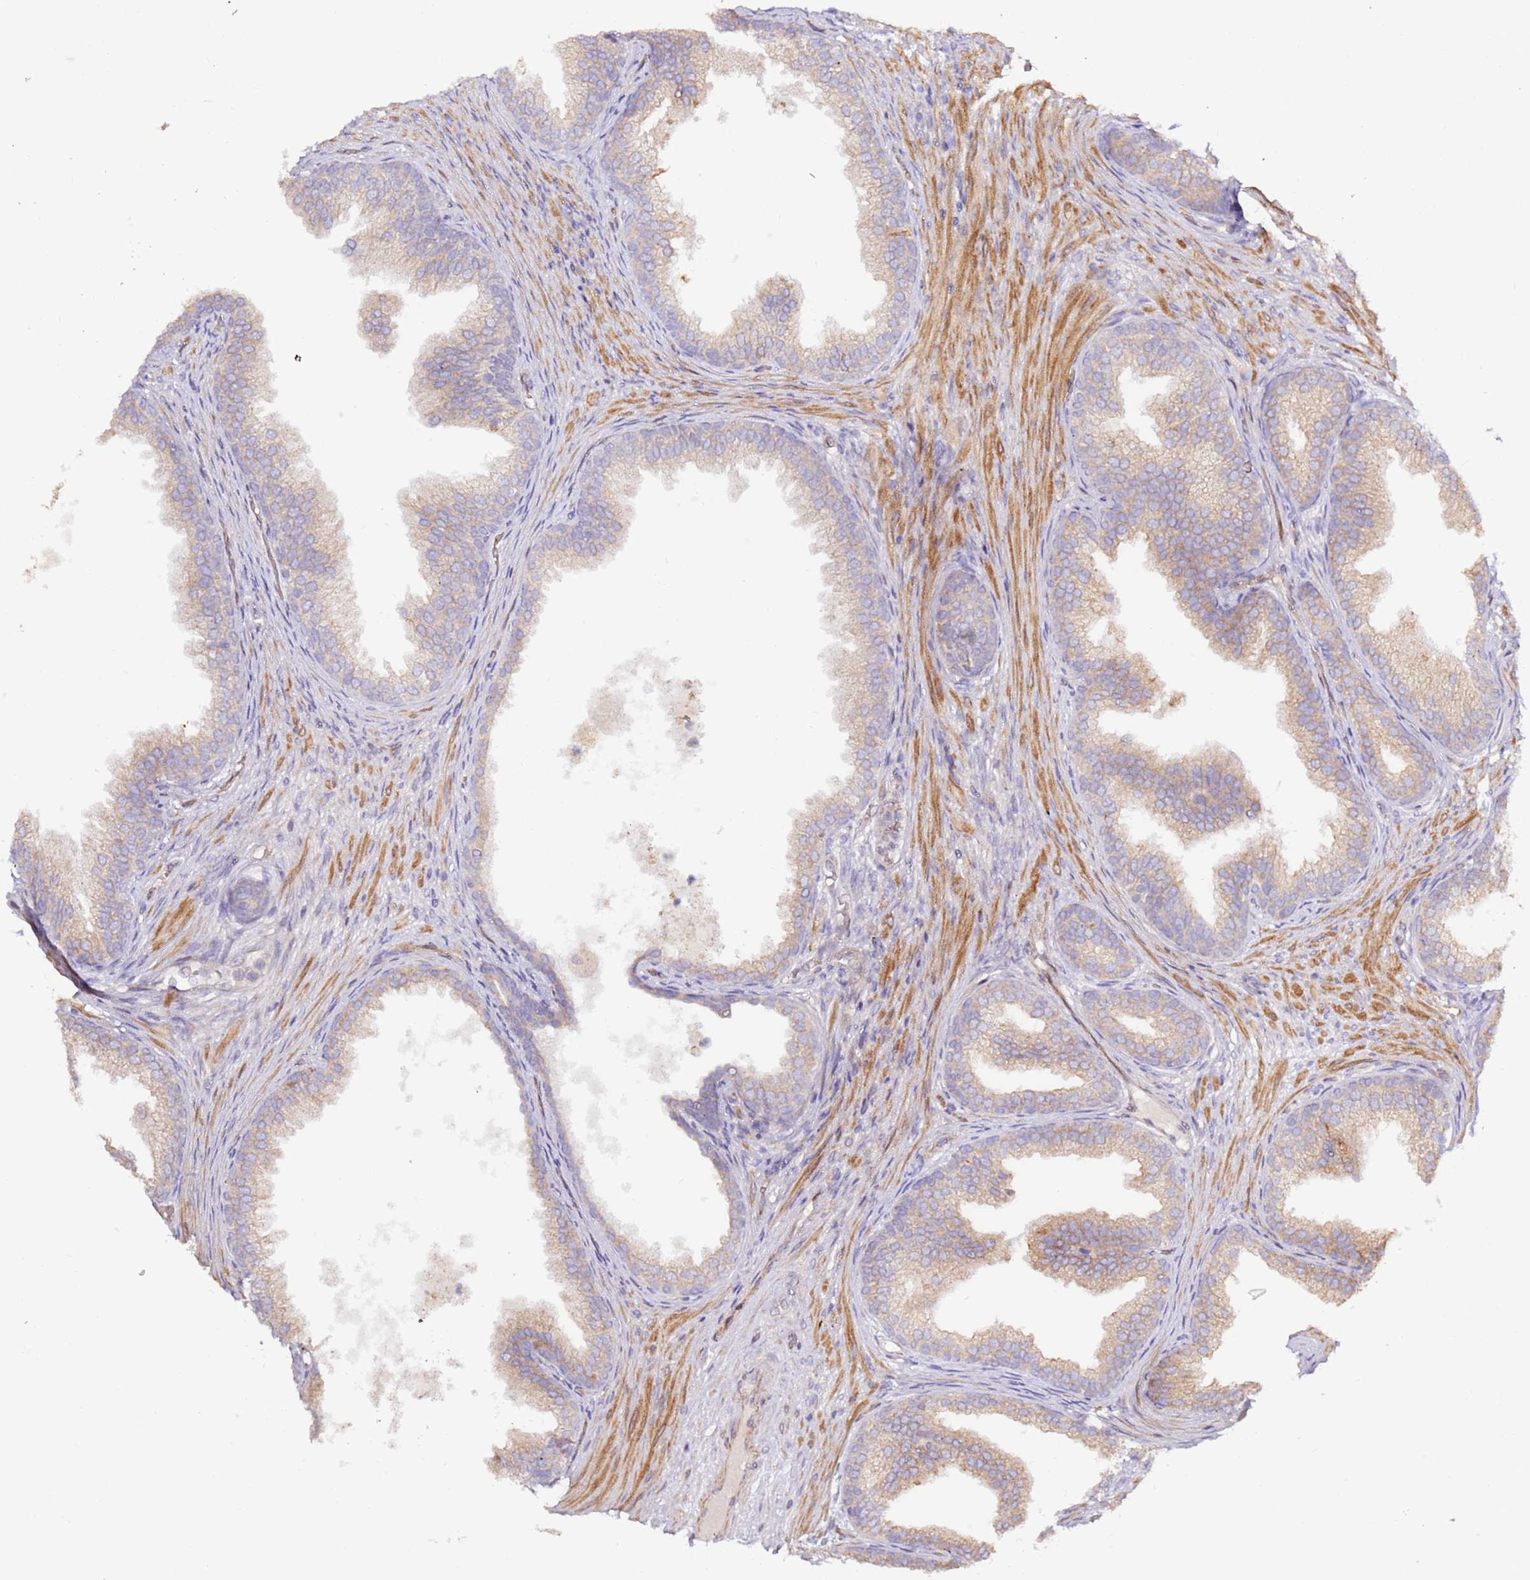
{"staining": {"intensity": "moderate", "quantity": "<25%", "location": "cytoplasmic/membranous"}, "tissue": "prostate", "cell_type": "Glandular cells", "image_type": "normal", "snomed": [{"axis": "morphology", "description": "Normal tissue, NOS"}, {"axis": "topography", "description": "Prostate"}], "caption": "This histopathology image exhibits immunohistochemistry (IHC) staining of unremarkable human prostate, with low moderate cytoplasmic/membranous expression in approximately <25% of glandular cells.", "gene": "HSD17B7", "patient": {"sex": "male", "age": 76}}